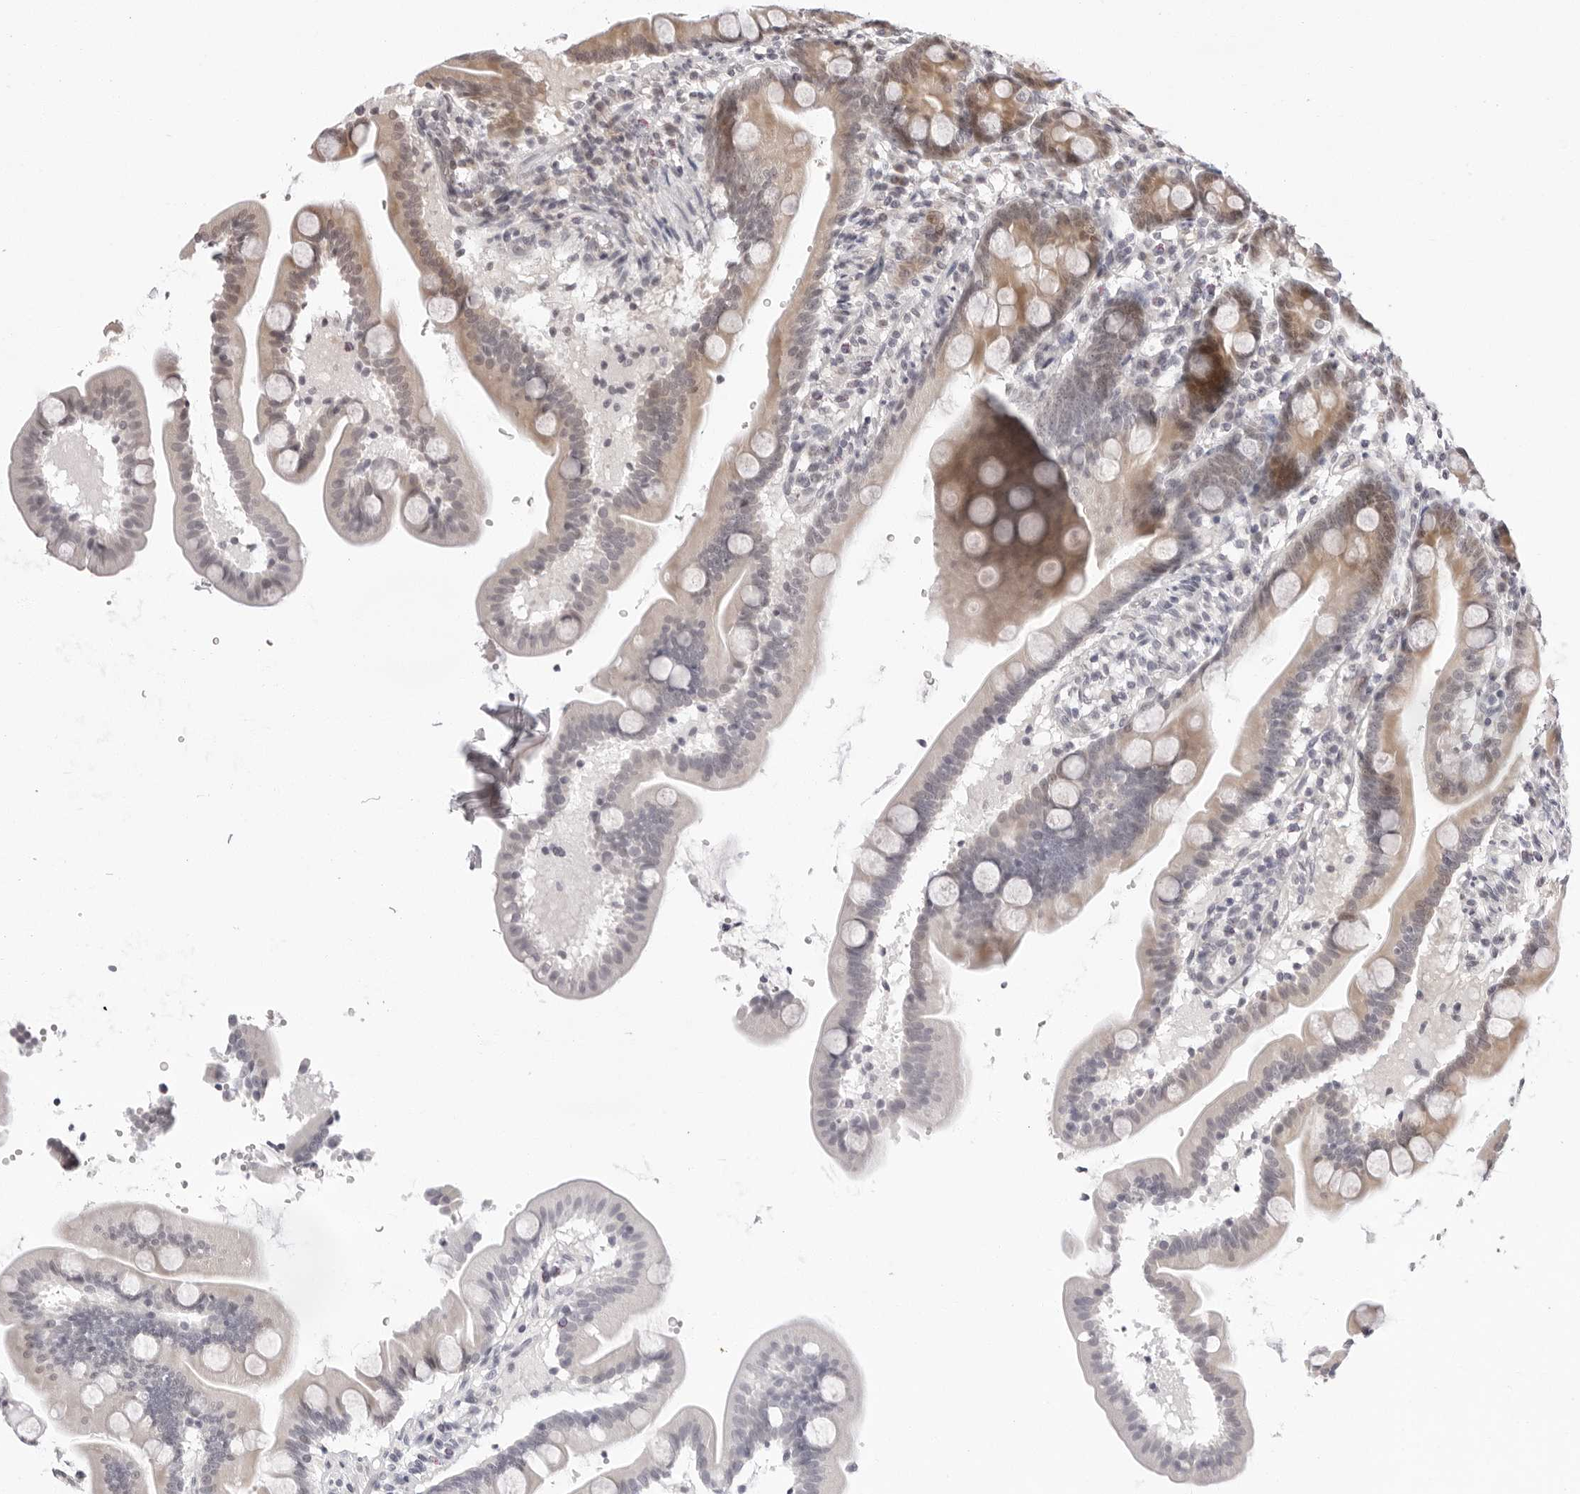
{"staining": {"intensity": "weak", "quantity": "25%-75%", "location": "cytoplasmic/membranous,nuclear"}, "tissue": "duodenum", "cell_type": "Glandular cells", "image_type": "normal", "snomed": [{"axis": "morphology", "description": "Normal tissue, NOS"}, {"axis": "topography", "description": "Duodenum"}], "caption": "An image of duodenum stained for a protein demonstrates weak cytoplasmic/membranous,nuclear brown staining in glandular cells.", "gene": "ITGB3BP", "patient": {"sex": "male", "age": 54}}